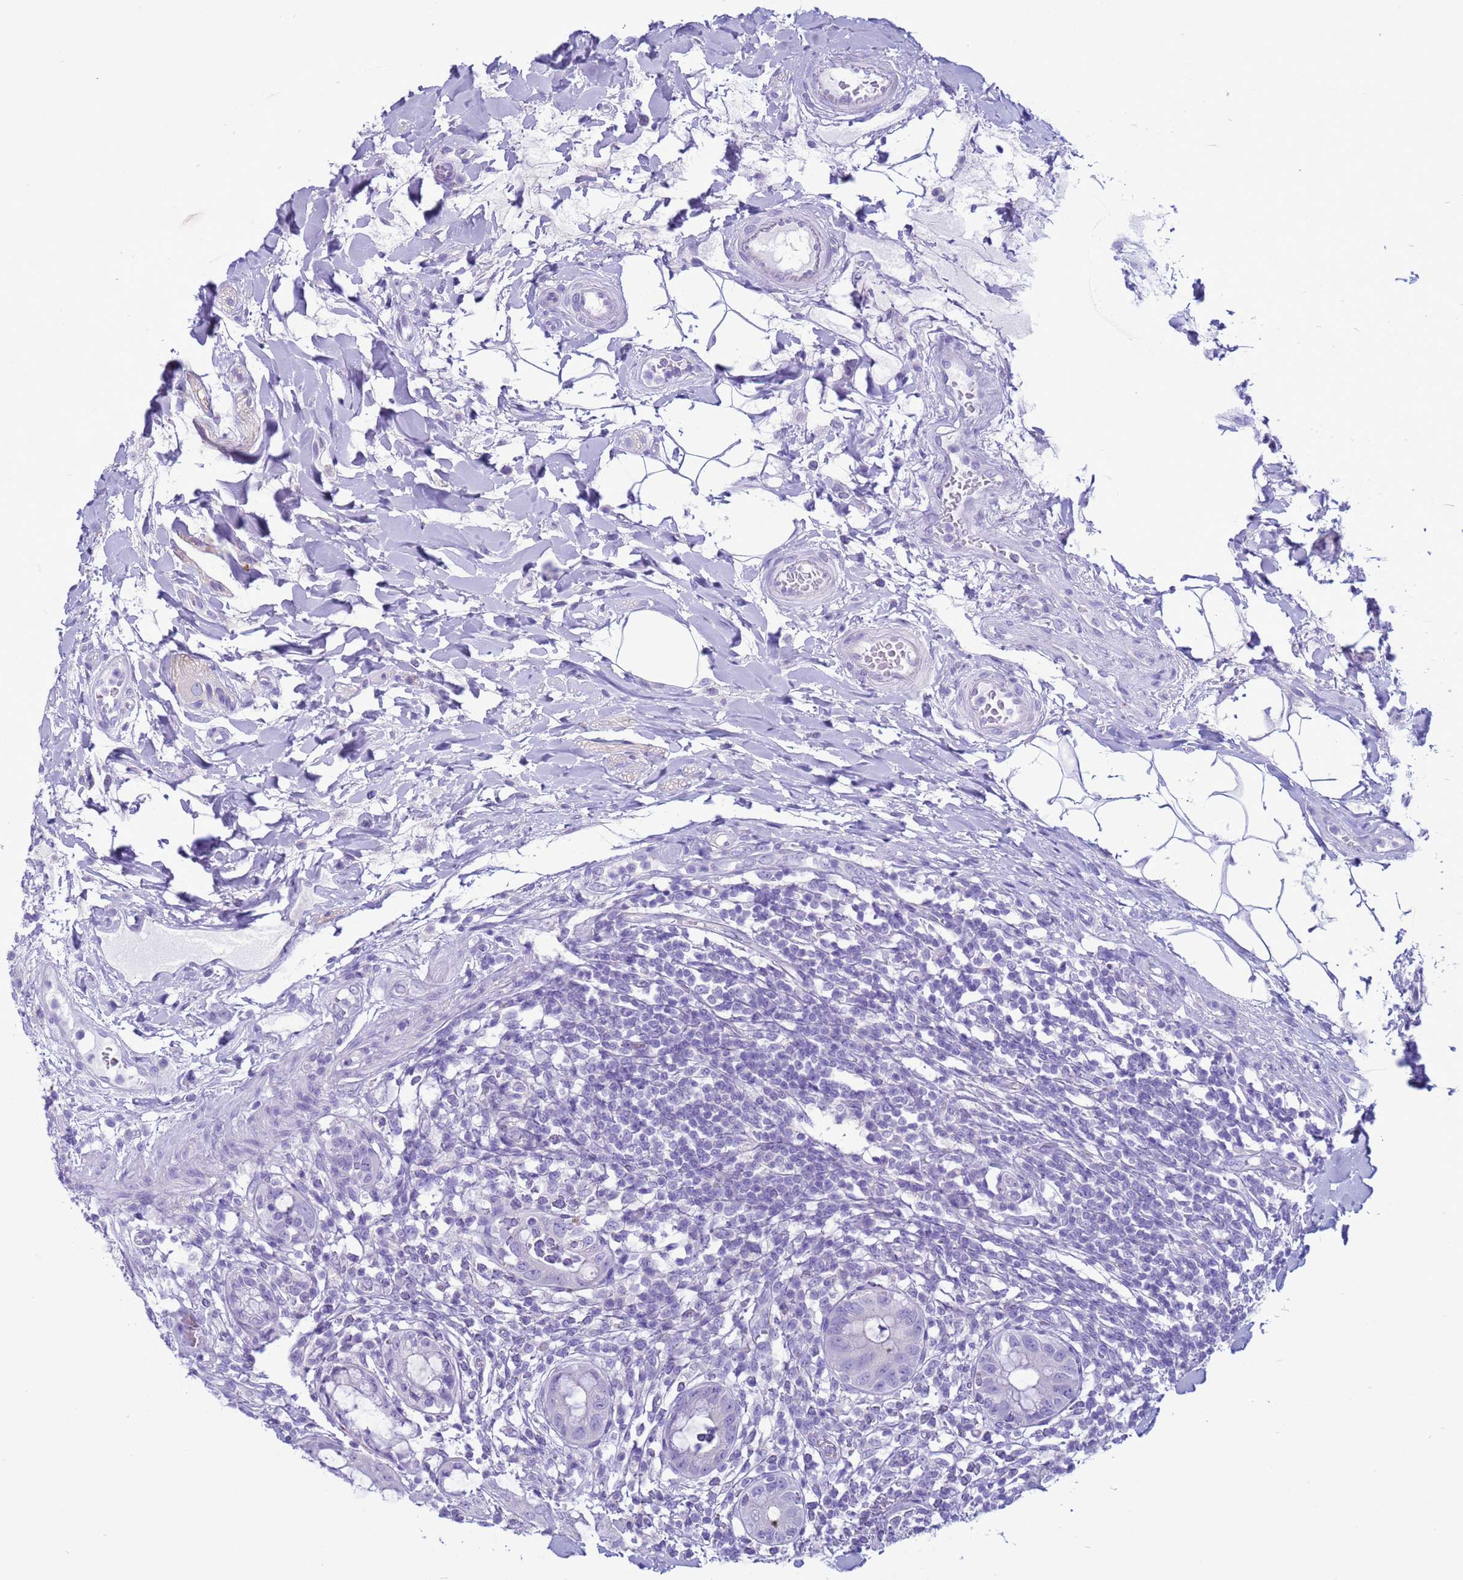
{"staining": {"intensity": "negative", "quantity": "none", "location": "none"}, "tissue": "rectum", "cell_type": "Glandular cells", "image_type": "normal", "snomed": [{"axis": "morphology", "description": "Normal tissue, NOS"}, {"axis": "topography", "description": "Rectum"}], "caption": "High power microscopy photomicrograph of an IHC histopathology image of benign rectum, revealing no significant expression in glandular cells.", "gene": "CST1", "patient": {"sex": "female", "age": 57}}